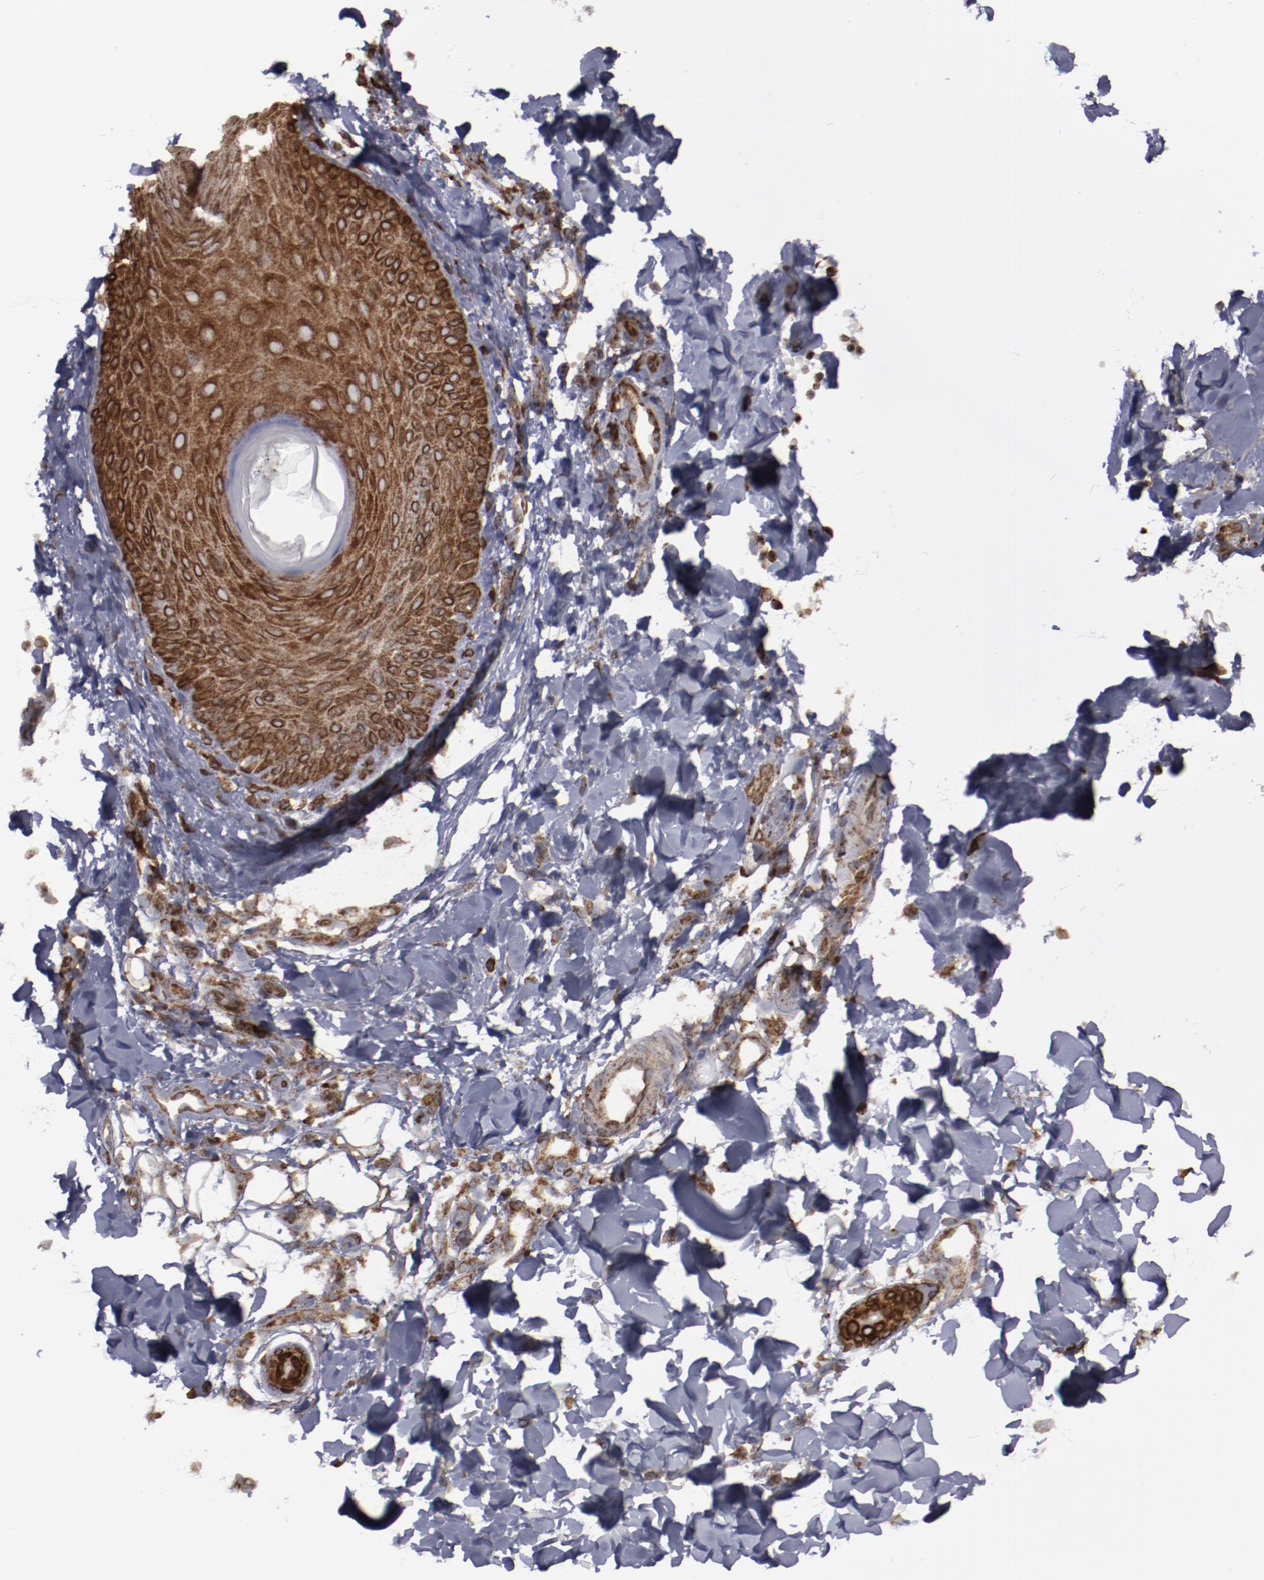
{"staining": {"intensity": "moderate", "quantity": ">75%", "location": "cytoplasmic/membranous"}, "tissue": "skin", "cell_type": "Epidermal cells", "image_type": "normal", "snomed": [{"axis": "morphology", "description": "Normal tissue, NOS"}, {"axis": "morphology", "description": "Inflammation, NOS"}, {"axis": "topography", "description": "Soft tissue"}, {"axis": "topography", "description": "Anal"}], "caption": "Moderate cytoplasmic/membranous positivity for a protein is seen in about >75% of epidermal cells of unremarkable skin using IHC.", "gene": "ERLIN2", "patient": {"sex": "female", "age": 15}}